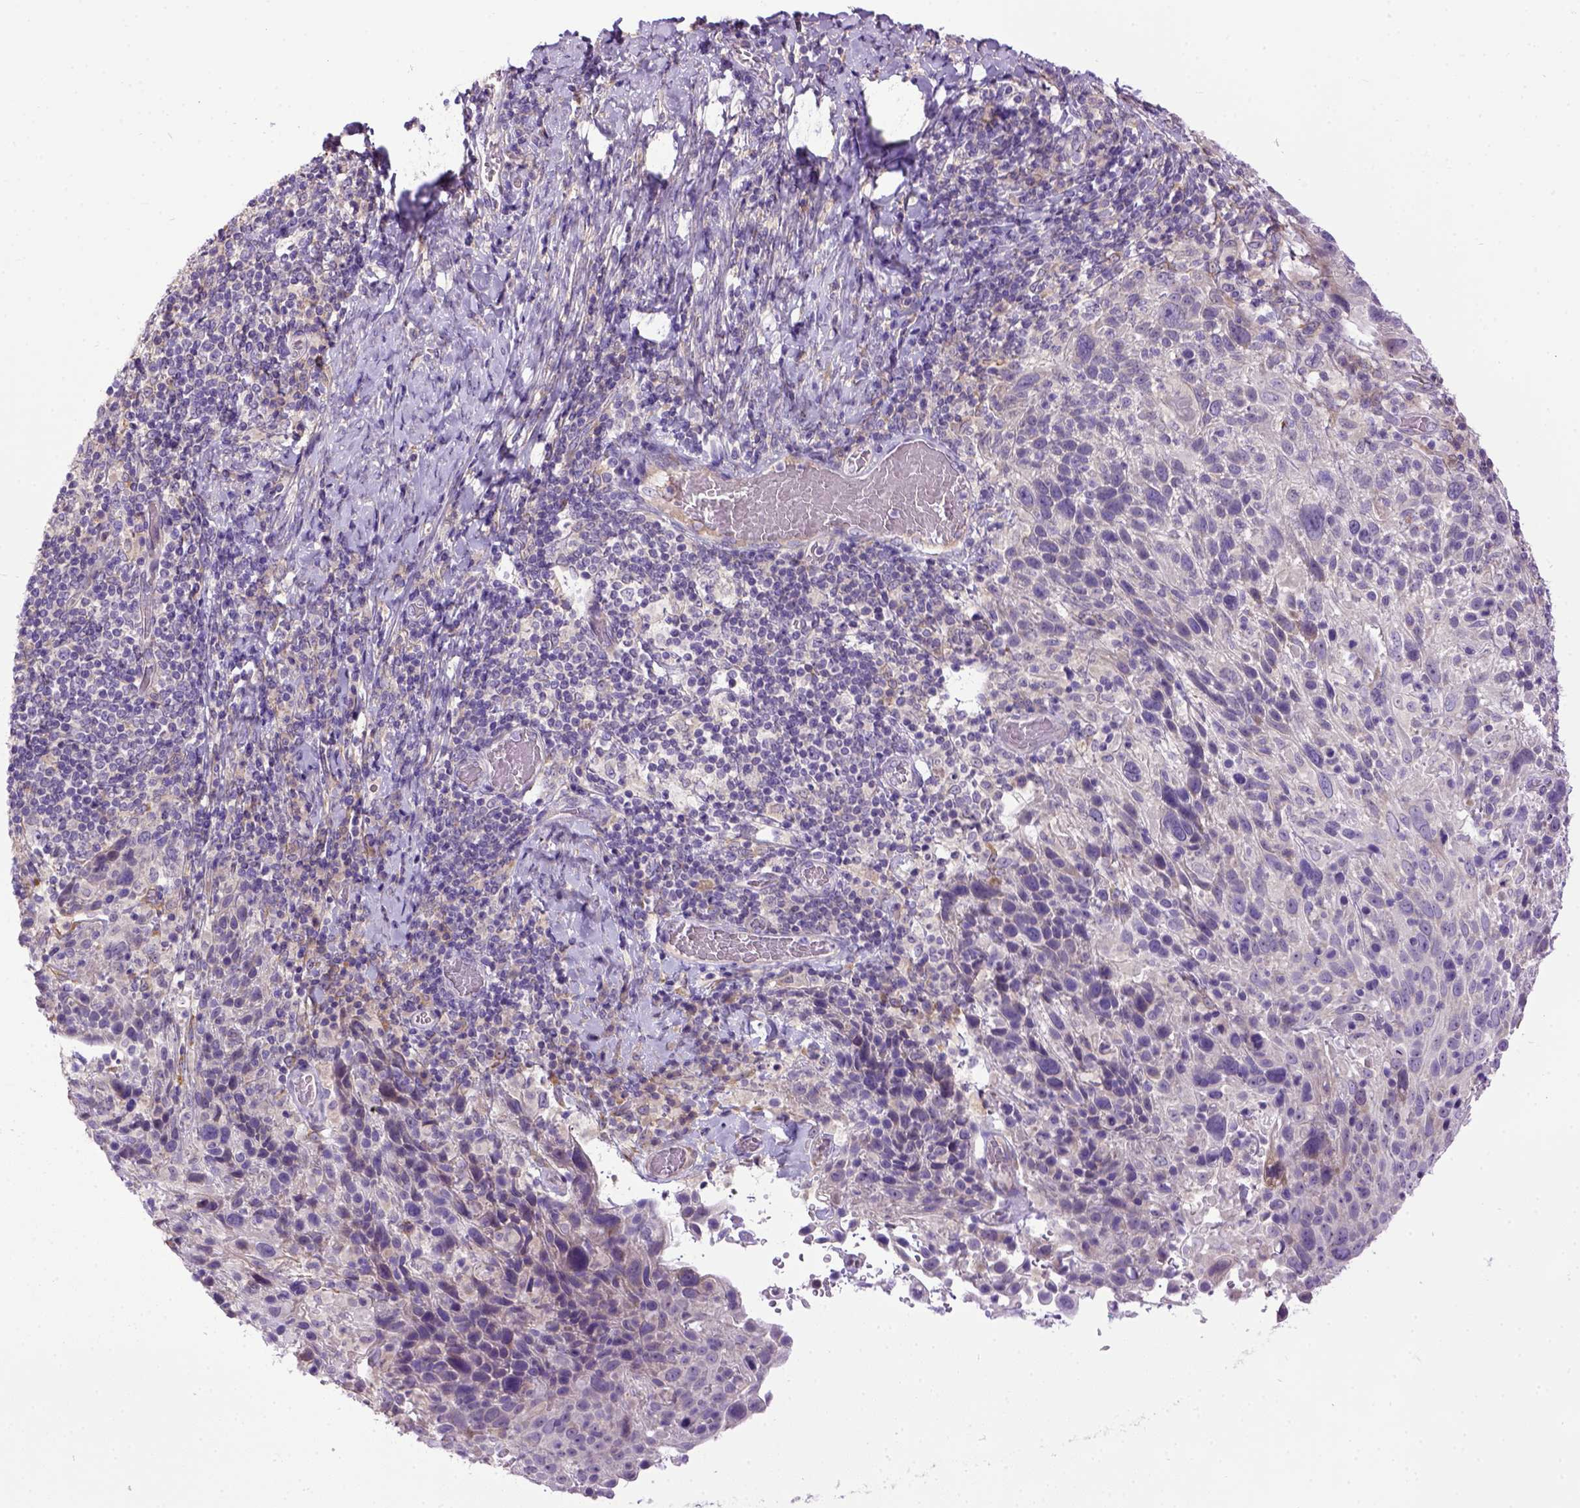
{"staining": {"intensity": "negative", "quantity": "none", "location": "none"}, "tissue": "cervical cancer", "cell_type": "Tumor cells", "image_type": "cancer", "snomed": [{"axis": "morphology", "description": "Squamous cell carcinoma, NOS"}, {"axis": "topography", "description": "Cervix"}], "caption": "Tumor cells are negative for protein expression in human squamous cell carcinoma (cervical).", "gene": "NEK5", "patient": {"sex": "female", "age": 61}}